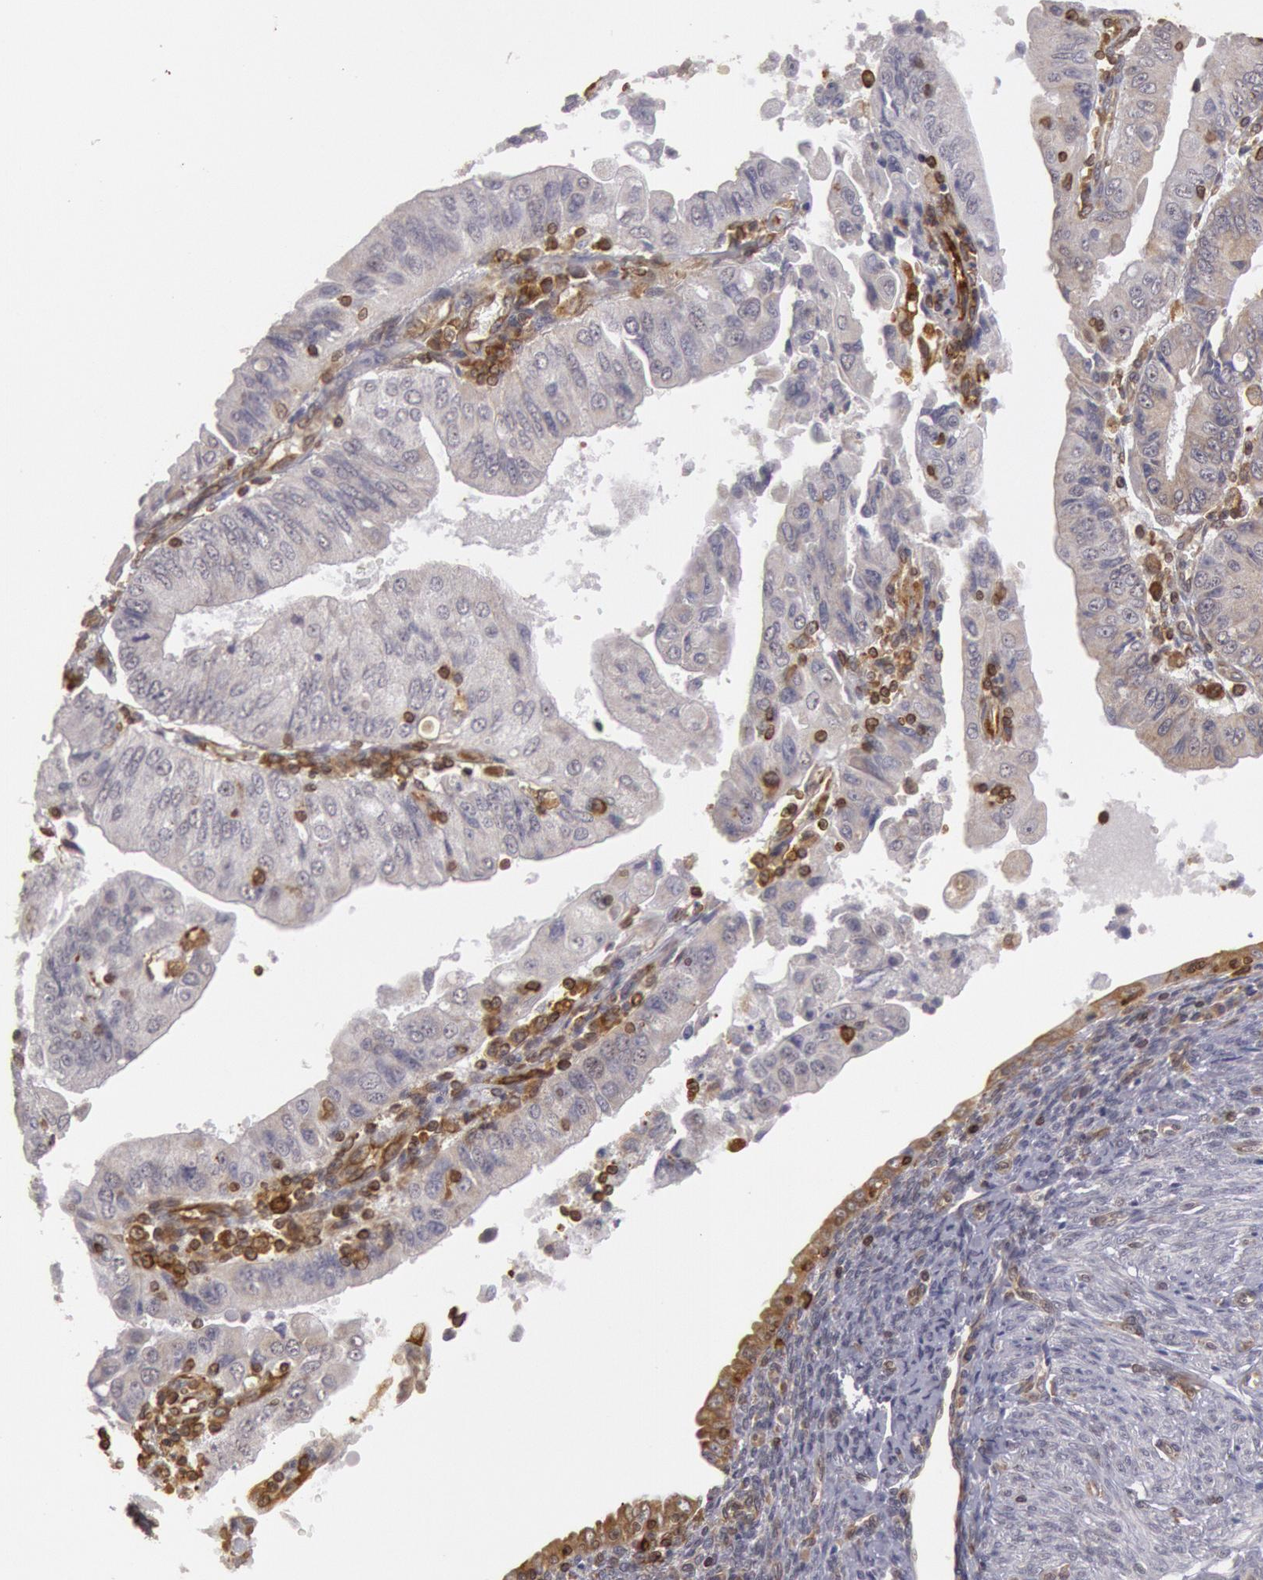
{"staining": {"intensity": "negative", "quantity": "none", "location": "none"}, "tissue": "endometrial cancer", "cell_type": "Tumor cells", "image_type": "cancer", "snomed": [{"axis": "morphology", "description": "Adenocarcinoma, NOS"}, {"axis": "topography", "description": "Endometrium"}], "caption": "Immunohistochemistry (IHC) of human endometrial cancer reveals no staining in tumor cells.", "gene": "TAP2", "patient": {"sex": "female", "age": 75}}